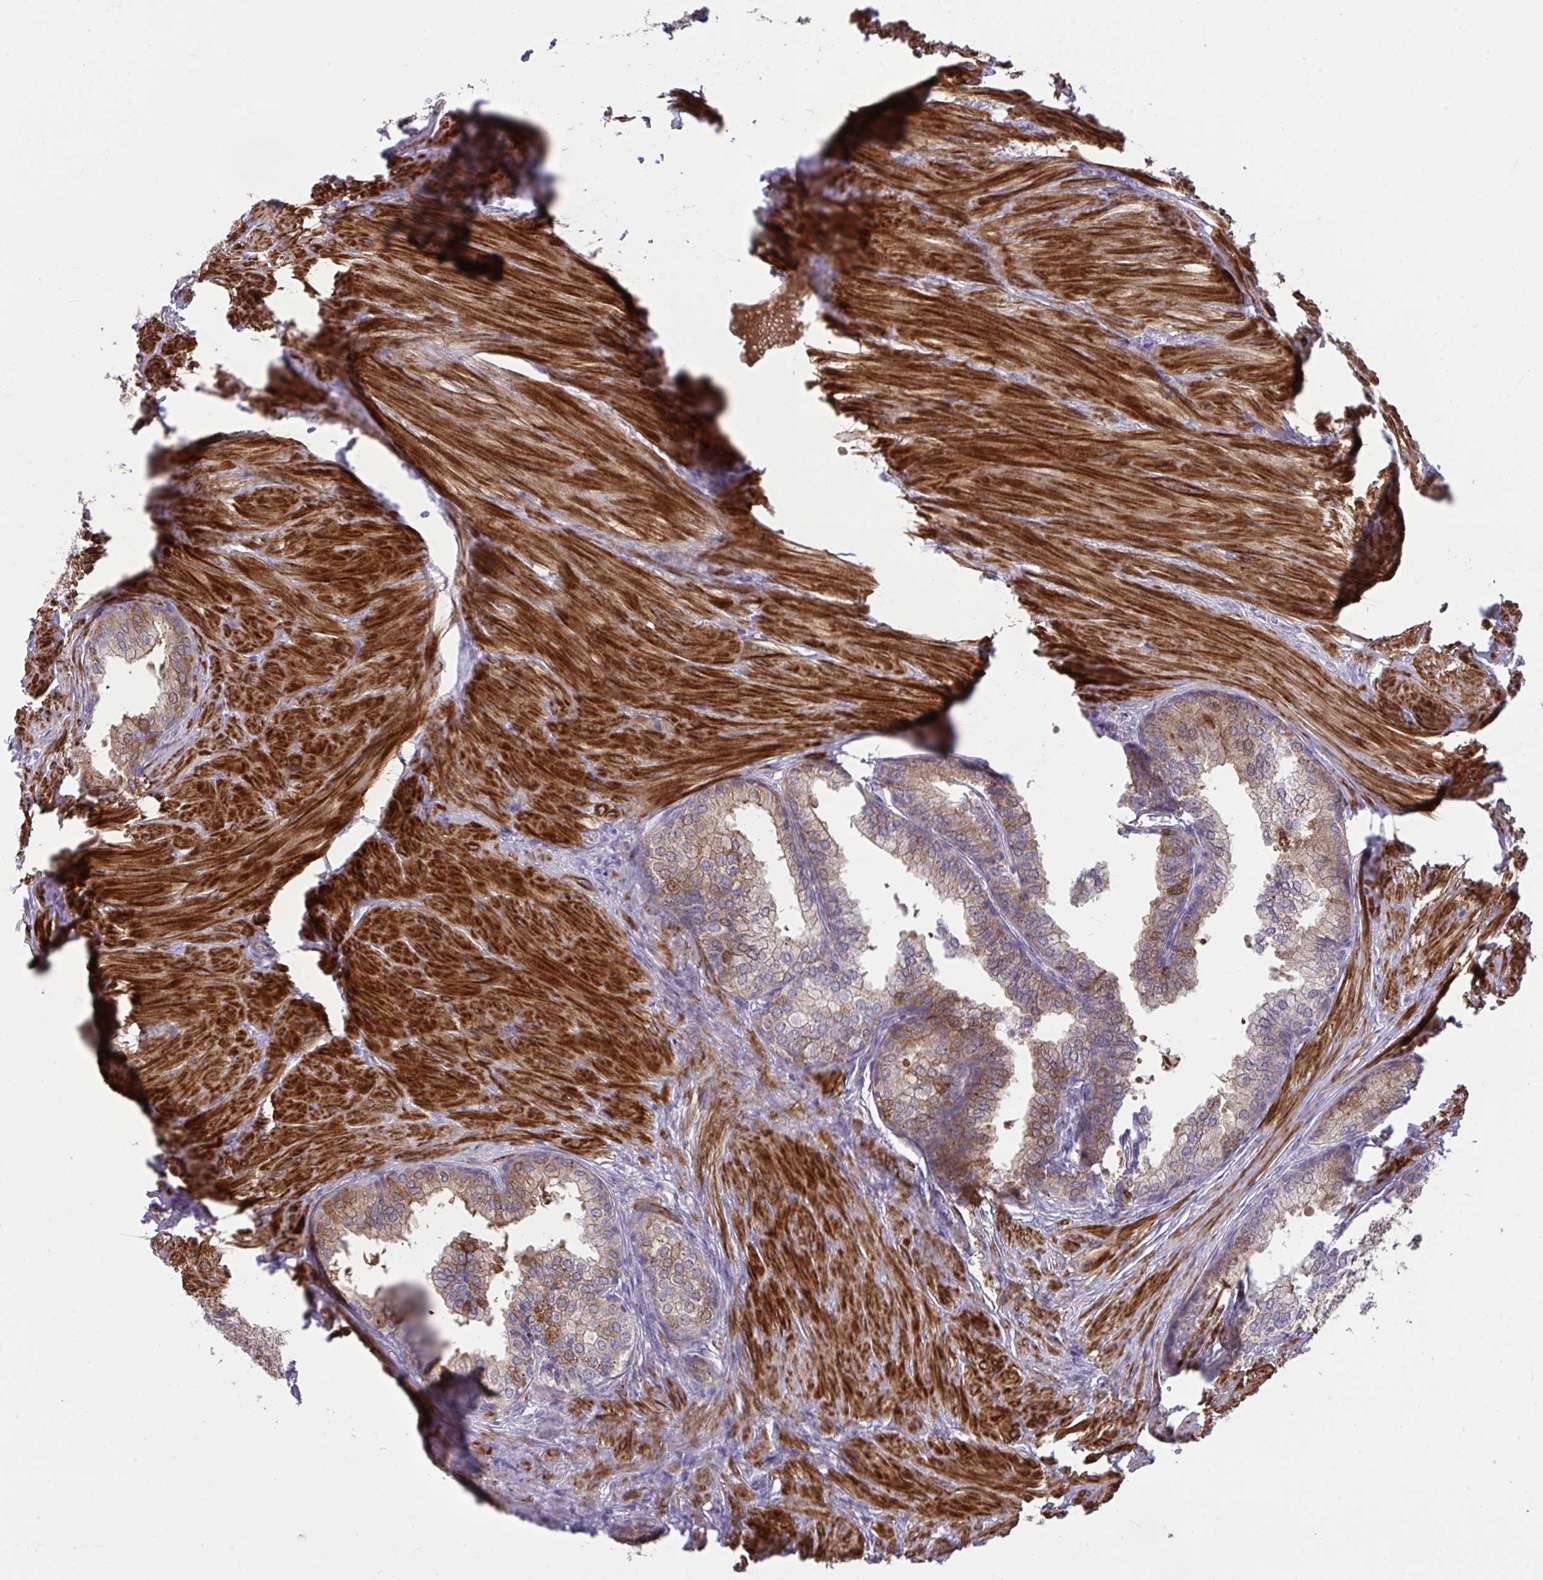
{"staining": {"intensity": "strong", "quantity": "25%-75%", "location": "cytoplasmic/membranous"}, "tissue": "prostate", "cell_type": "Glandular cells", "image_type": "normal", "snomed": [{"axis": "morphology", "description": "Normal tissue, NOS"}, {"axis": "topography", "description": "Prostate"}, {"axis": "topography", "description": "Peripheral nerve tissue"}], "caption": "Glandular cells exhibit high levels of strong cytoplasmic/membranous positivity in about 25%-75% of cells in normal prostate.", "gene": "PIGZ", "patient": {"sex": "male", "age": 55}}